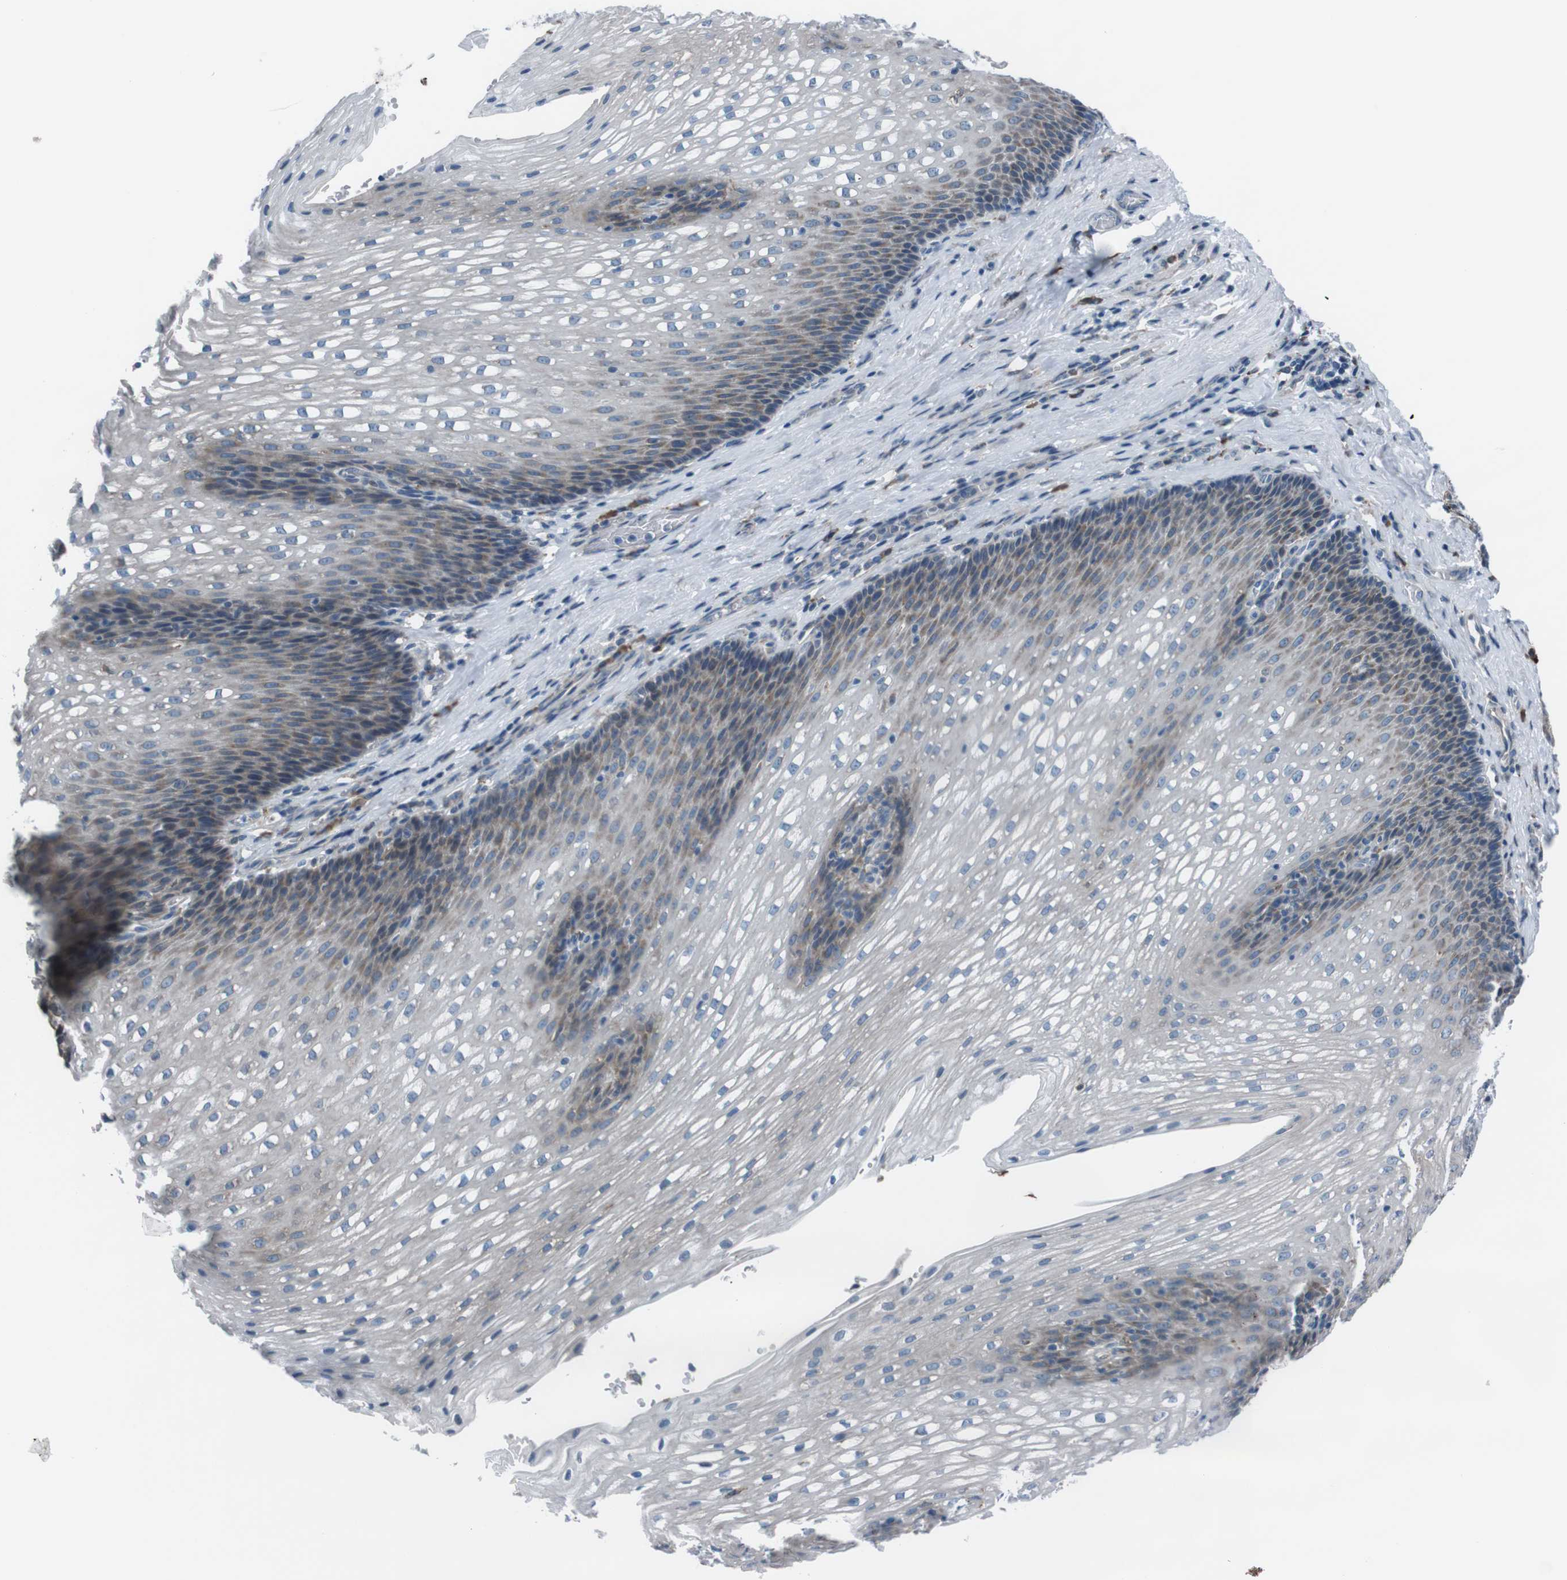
{"staining": {"intensity": "negative", "quantity": "none", "location": "none"}, "tissue": "esophagus", "cell_type": "Squamous epithelial cells", "image_type": "normal", "snomed": [{"axis": "morphology", "description": "Normal tissue, NOS"}, {"axis": "topography", "description": "Esophagus"}], "caption": "DAB (3,3'-diaminobenzidine) immunohistochemical staining of normal human esophagus exhibits no significant staining in squamous epithelial cells. The staining was performed using DAB to visualize the protein expression in brown, while the nuclei were stained in blue with hematoxylin (Magnification: 20x).", "gene": "SIGMAR1", "patient": {"sex": "male", "age": 48}}